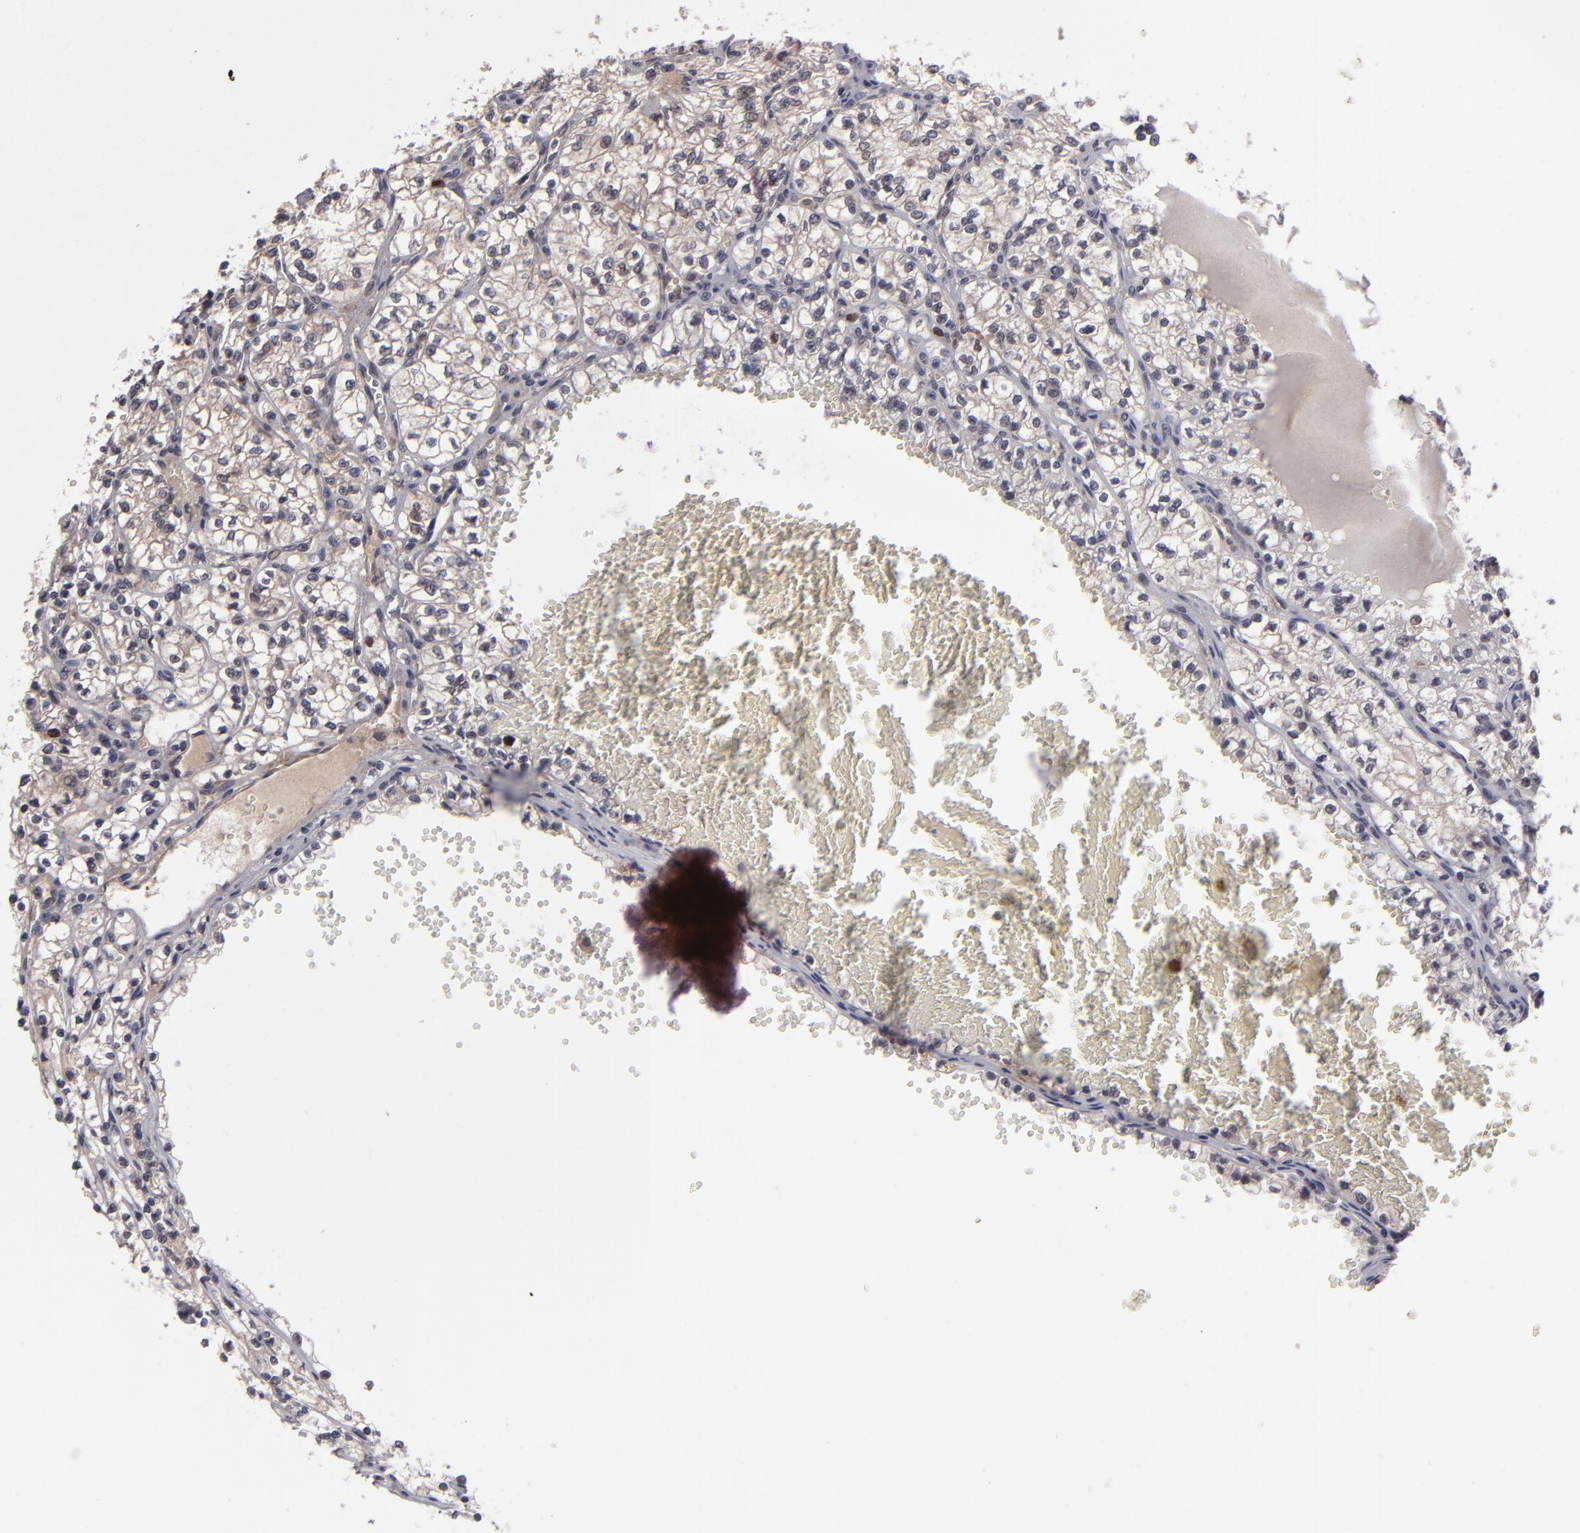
{"staining": {"intensity": "weak", "quantity": "25%-75%", "location": "cytoplasmic/membranous"}, "tissue": "renal cancer", "cell_type": "Tumor cells", "image_type": "cancer", "snomed": [{"axis": "morphology", "description": "Adenocarcinoma, NOS"}, {"axis": "topography", "description": "Kidney"}], "caption": "DAB immunohistochemical staining of renal cancer exhibits weak cytoplasmic/membranous protein staining in about 25%-75% of tumor cells.", "gene": "TYMS", "patient": {"sex": "male", "age": 61}}